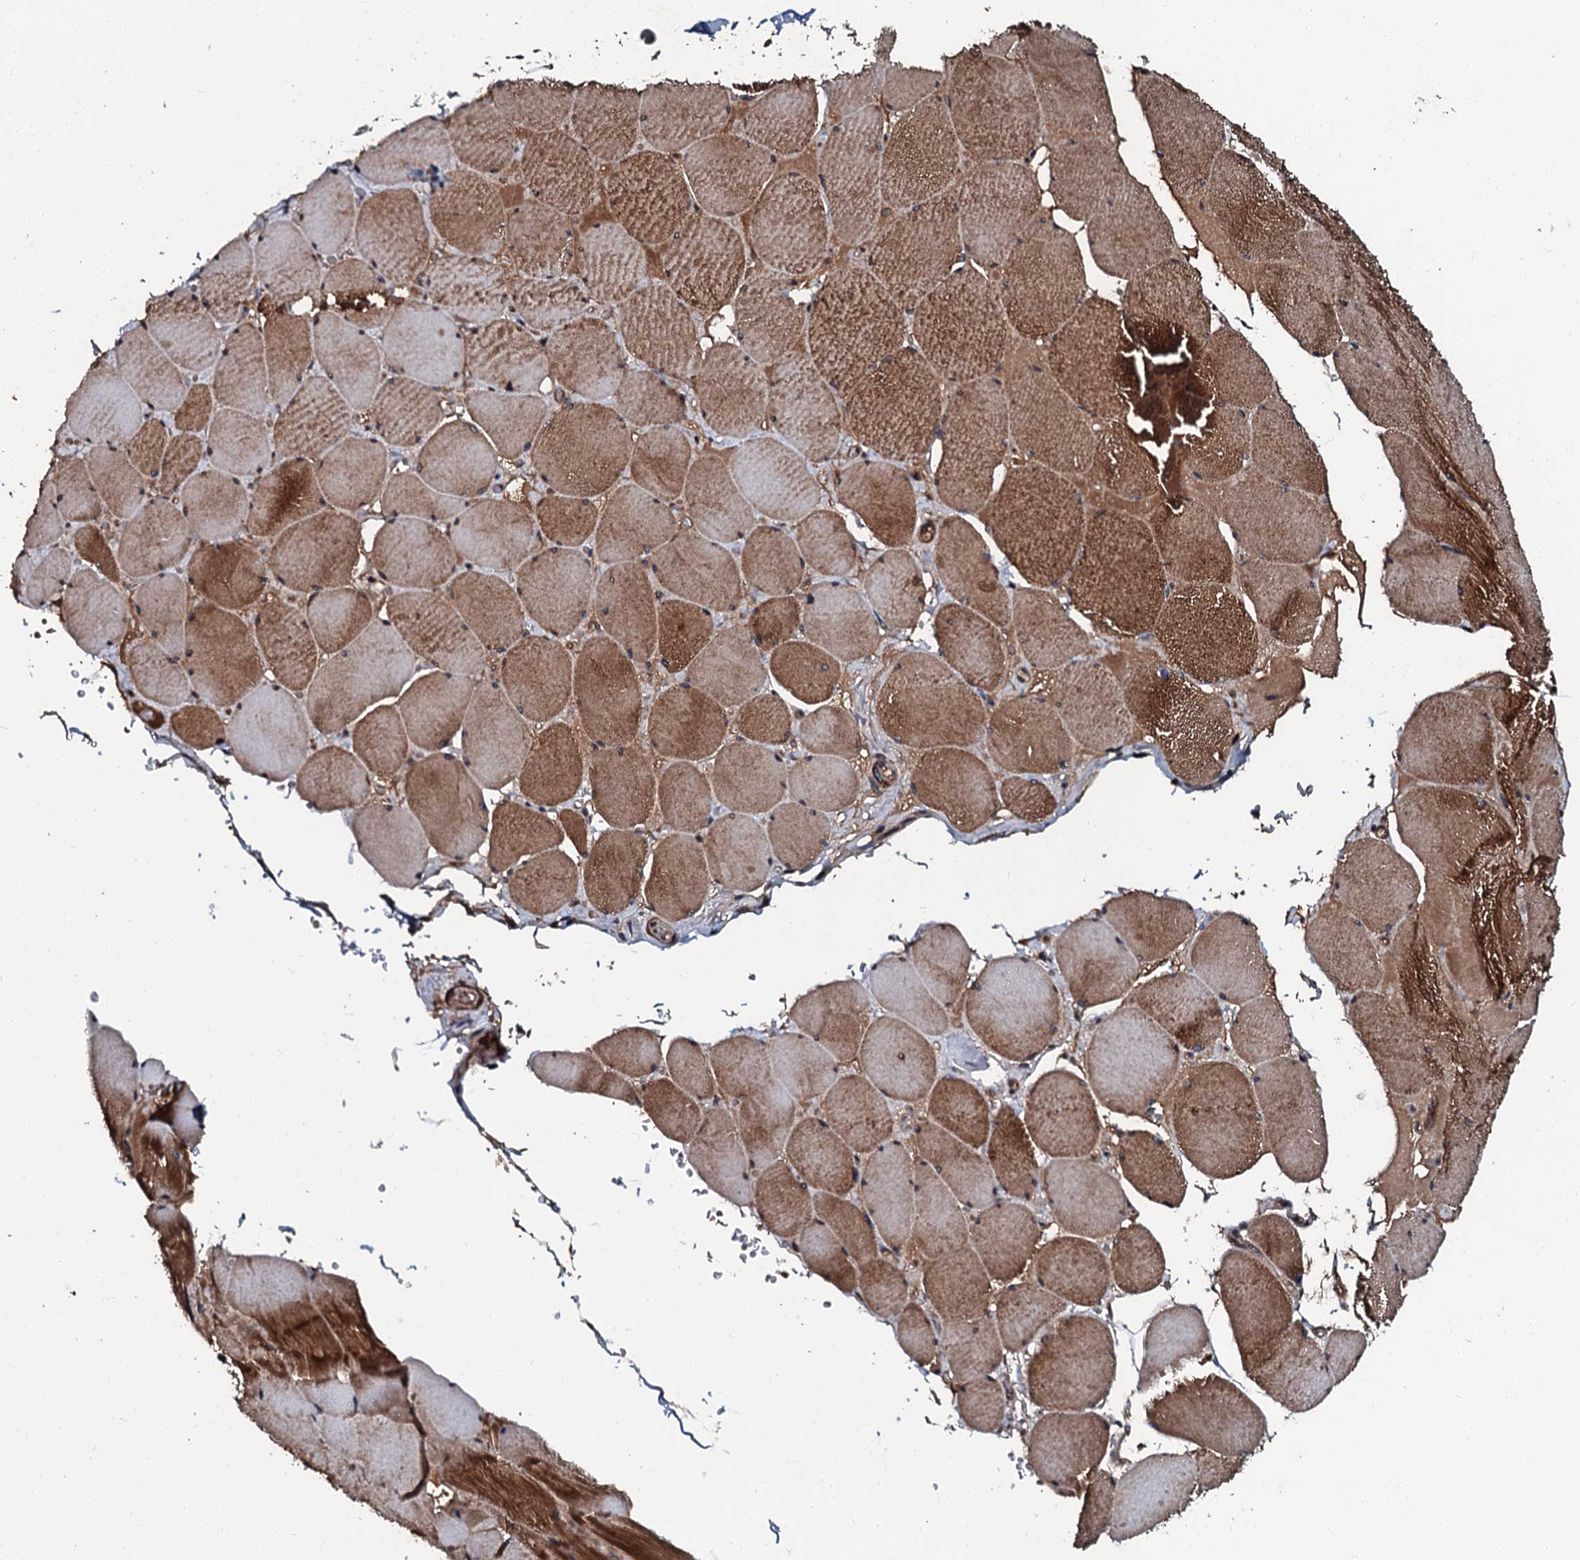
{"staining": {"intensity": "moderate", "quantity": ">75%", "location": "cytoplasmic/membranous"}, "tissue": "skeletal muscle", "cell_type": "Myocytes", "image_type": "normal", "snomed": [{"axis": "morphology", "description": "Normal tissue, NOS"}, {"axis": "topography", "description": "Skeletal muscle"}, {"axis": "topography", "description": "Head-Neck"}], "caption": "There is medium levels of moderate cytoplasmic/membranous expression in myocytes of normal skeletal muscle, as demonstrated by immunohistochemical staining (brown color).", "gene": "N4BP1", "patient": {"sex": "male", "age": 66}}